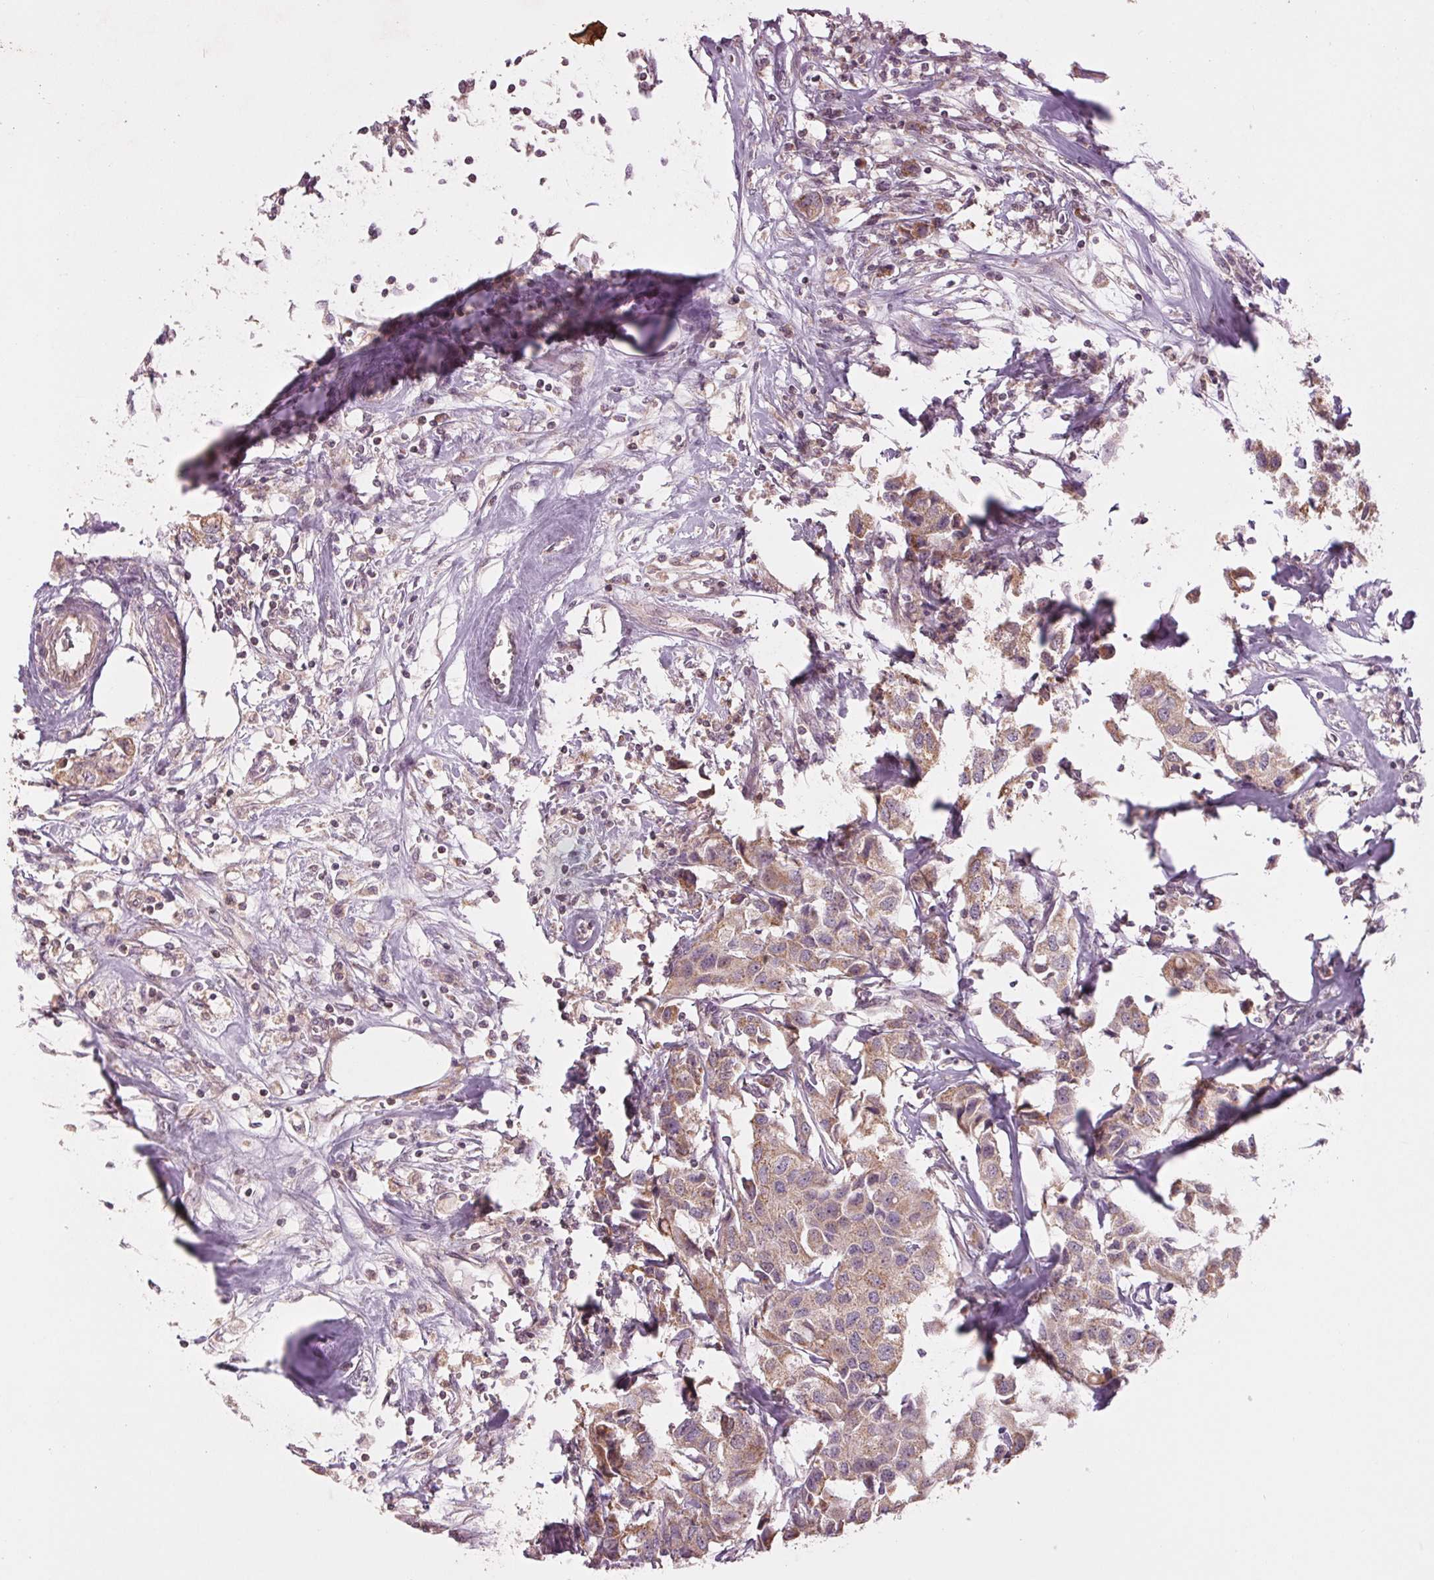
{"staining": {"intensity": "weak", "quantity": ">75%", "location": "cytoplasmic/membranous"}, "tissue": "breast cancer", "cell_type": "Tumor cells", "image_type": "cancer", "snomed": [{"axis": "morphology", "description": "Duct carcinoma"}, {"axis": "topography", "description": "Breast"}], "caption": "Weak cytoplasmic/membranous staining for a protein is appreciated in about >75% of tumor cells of infiltrating ductal carcinoma (breast) using IHC.", "gene": "MAP3K5", "patient": {"sex": "female", "age": 80}}